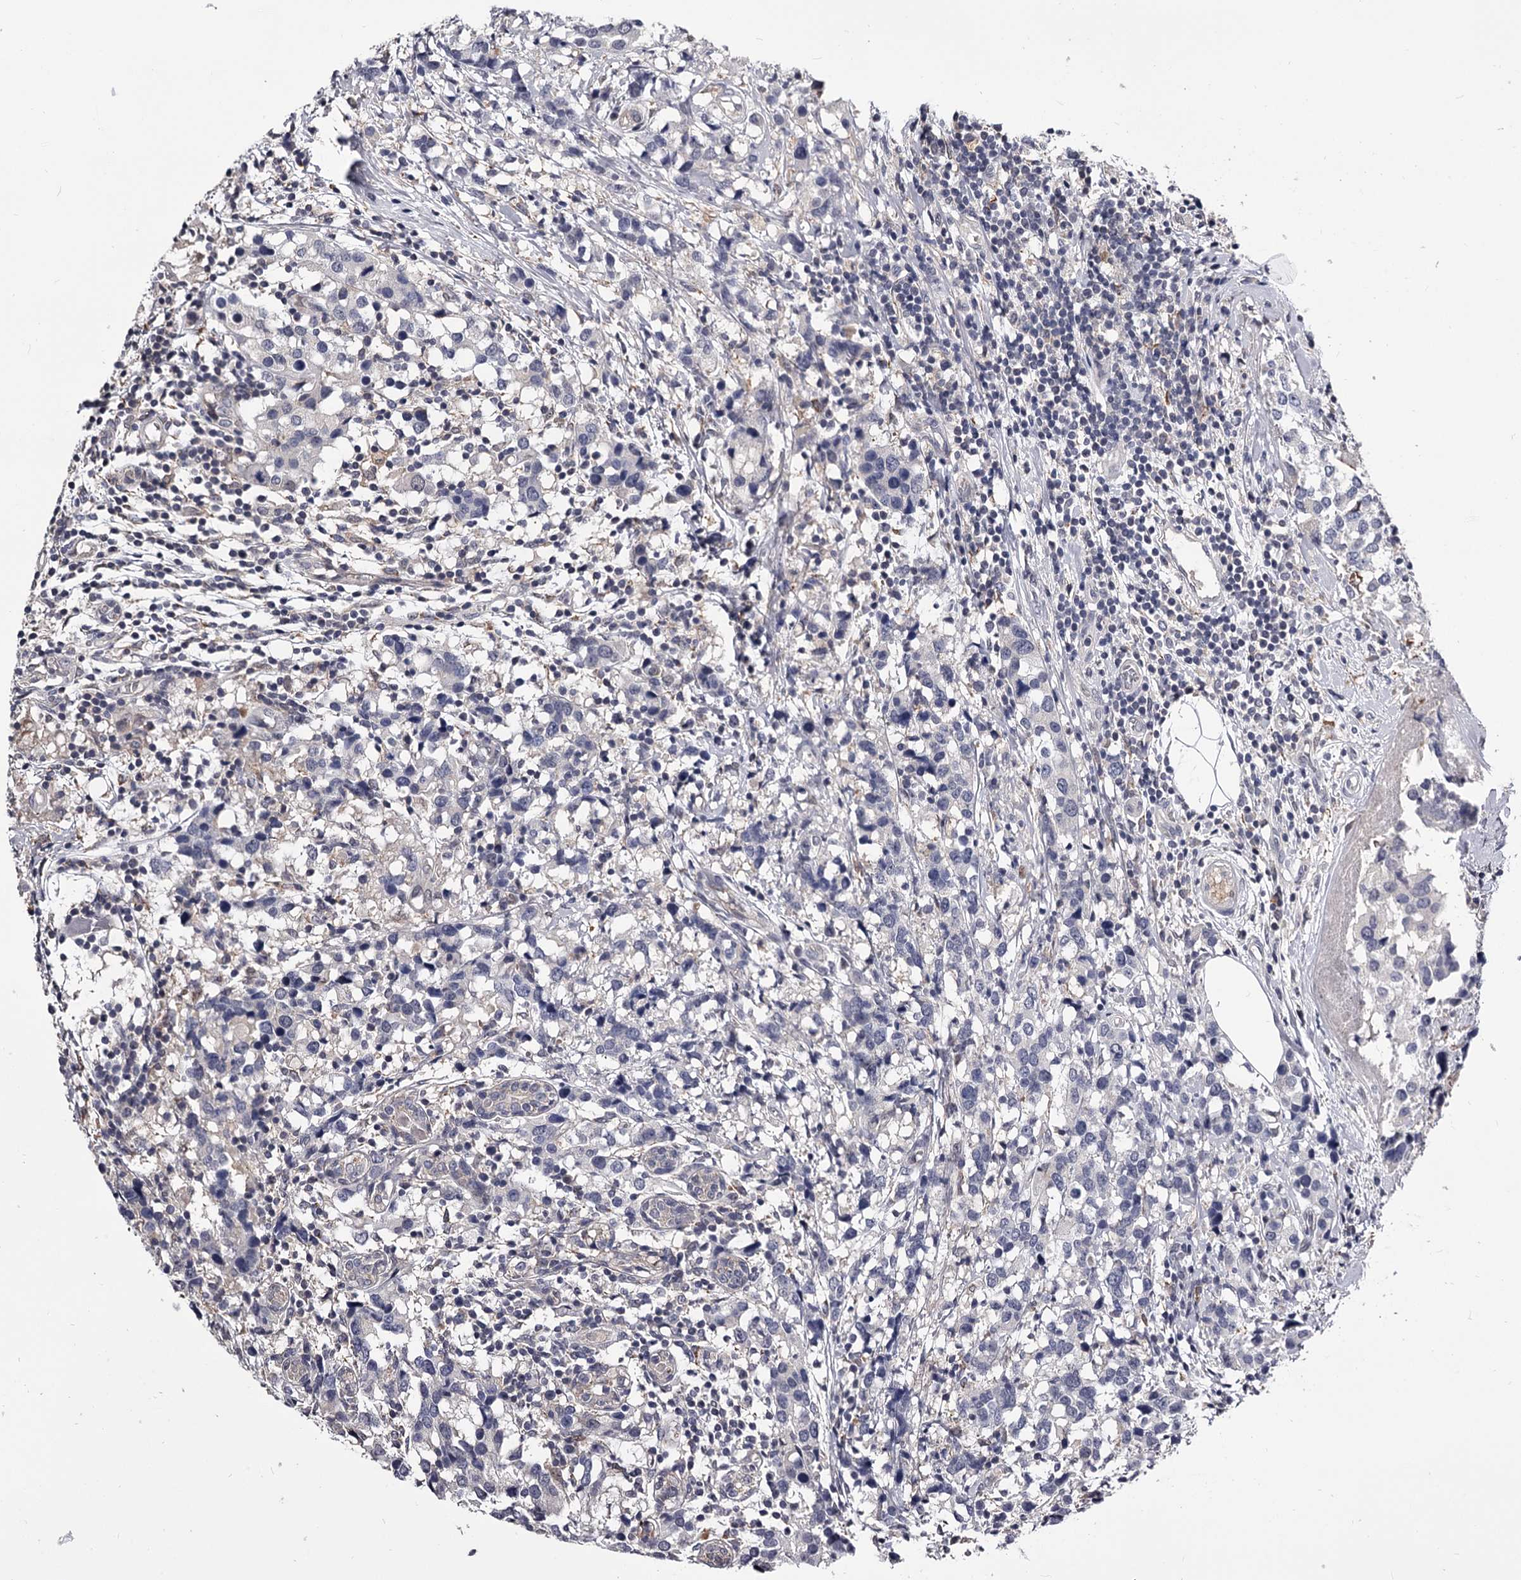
{"staining": {"intensity": "negative", "quantity": "none", "location": "none"}, "tissue": "breast cancer", "cell_type": "Tumor cells", "image_type": "cancer", "snomed": [{"axis": "morphology", "description": "Lobular carcinoma"}, {"axis": "topography", "description": "Breast"}], "caption": "Tumor cells show no significant protein expression in breast lobular carcinoma. (Stains: DAB (3,3'-diaminobenzidine) immunohistochemistry with hematoxylin counter stain, Microscopy: brightfield microscopy at high magnification).", "gene": "GSTO1", "patient": {"sex": "female", "age": 59}}